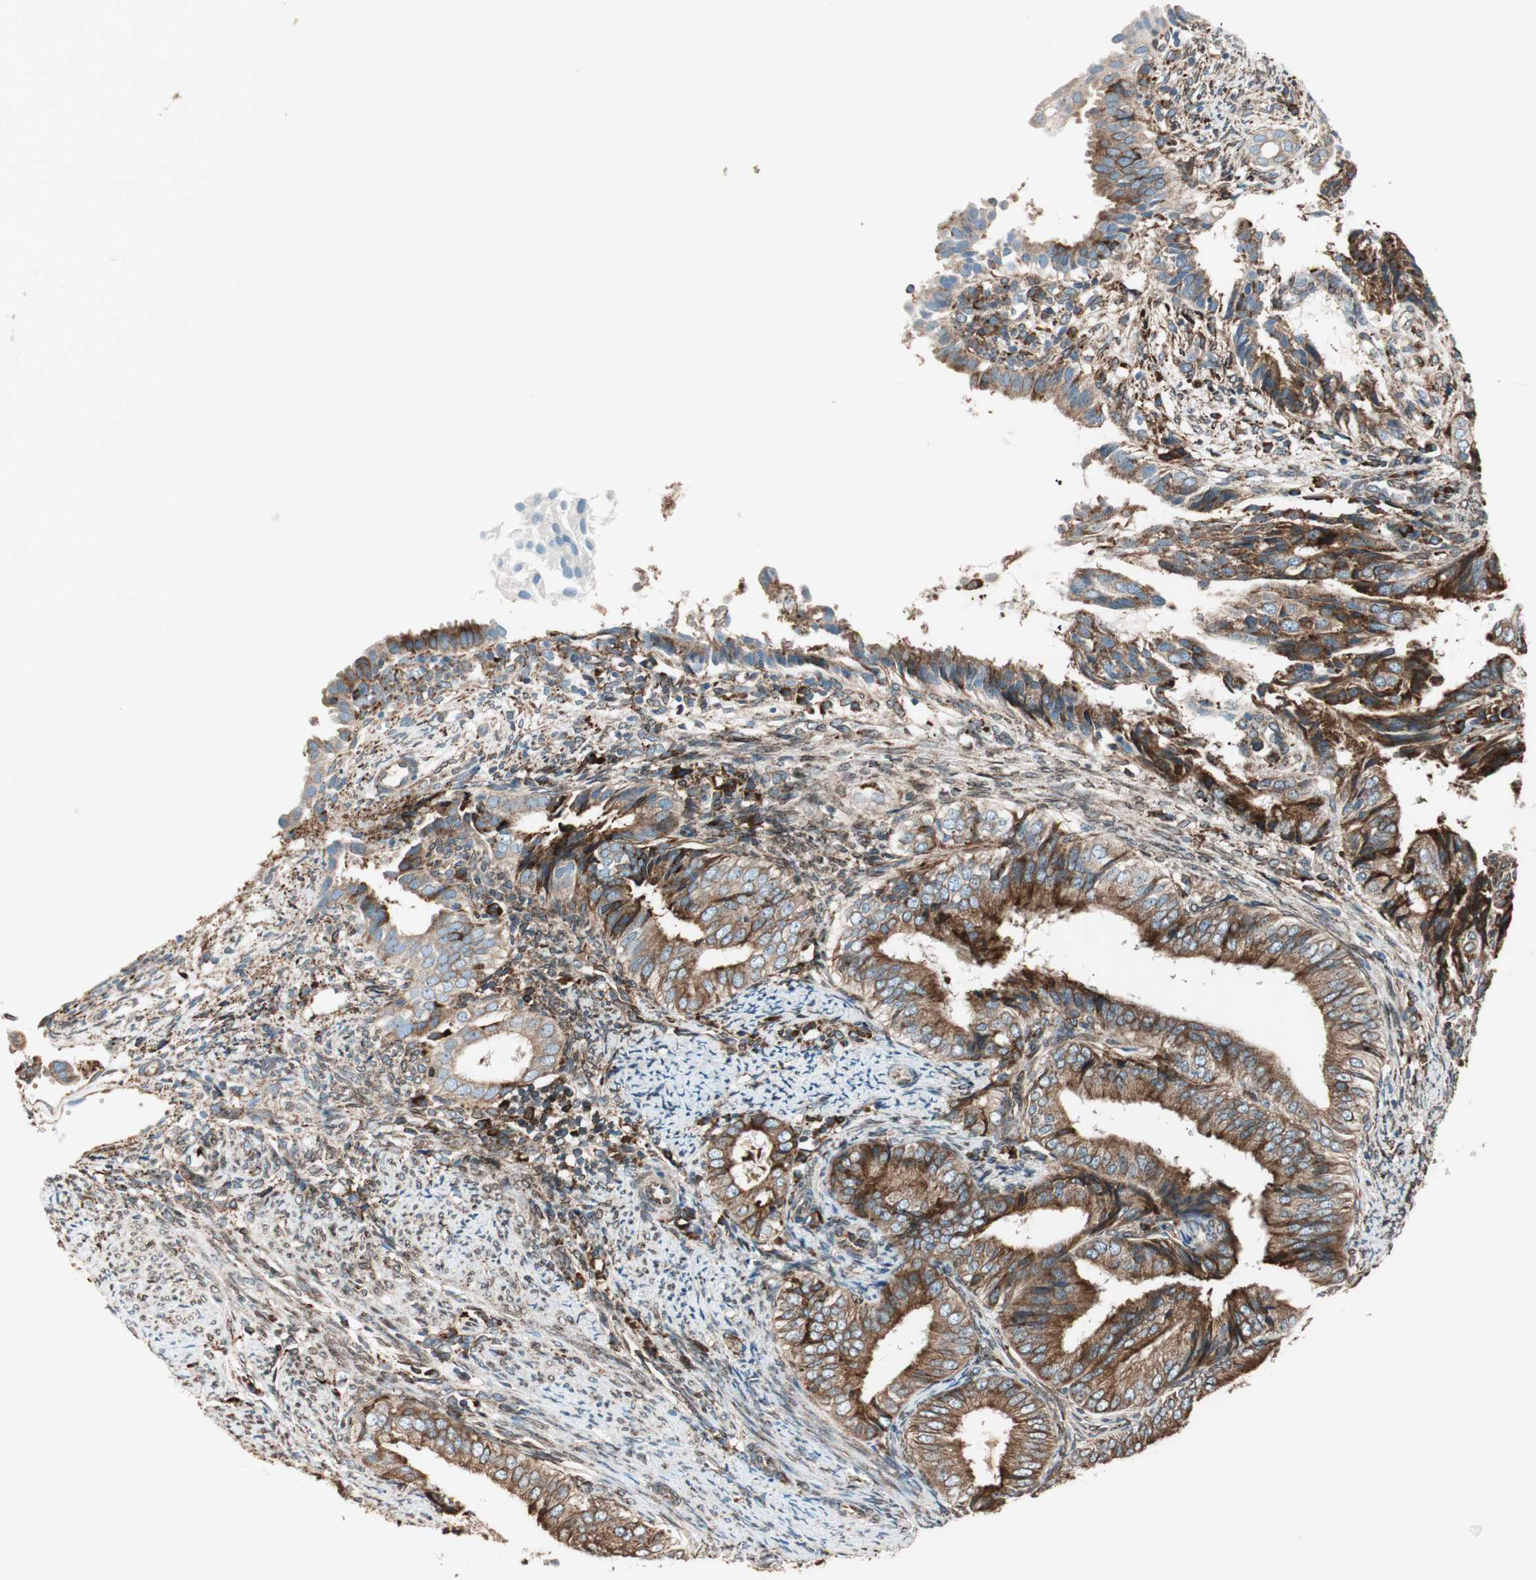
{"staining": {"intensity": "moderate", "quantity": ">75%", "location": "cytoplasmic/membranous"}, "tissue": "endometrial cancer", "cell_type": "Tumor cells", "image_type": "cancer", "snomed": [{"axis": "morphology", "description": "Adenocarcinoma, NOS"}, {"axis": "topography", "description": "Endometrium"}], "caption": "Tumor cells display medium levels of moderate cytoplasmic/membranous positivity in about >75% of cells in endometrial adenocarcinoma. The staining was performed using DAB to visualize the protein expression in brown, while the nuclei were stained in blue with hematoxylin (Magnification: 20x).", "gene": "PRKCSH", "patient": {"sex": "female", "age": 58}}